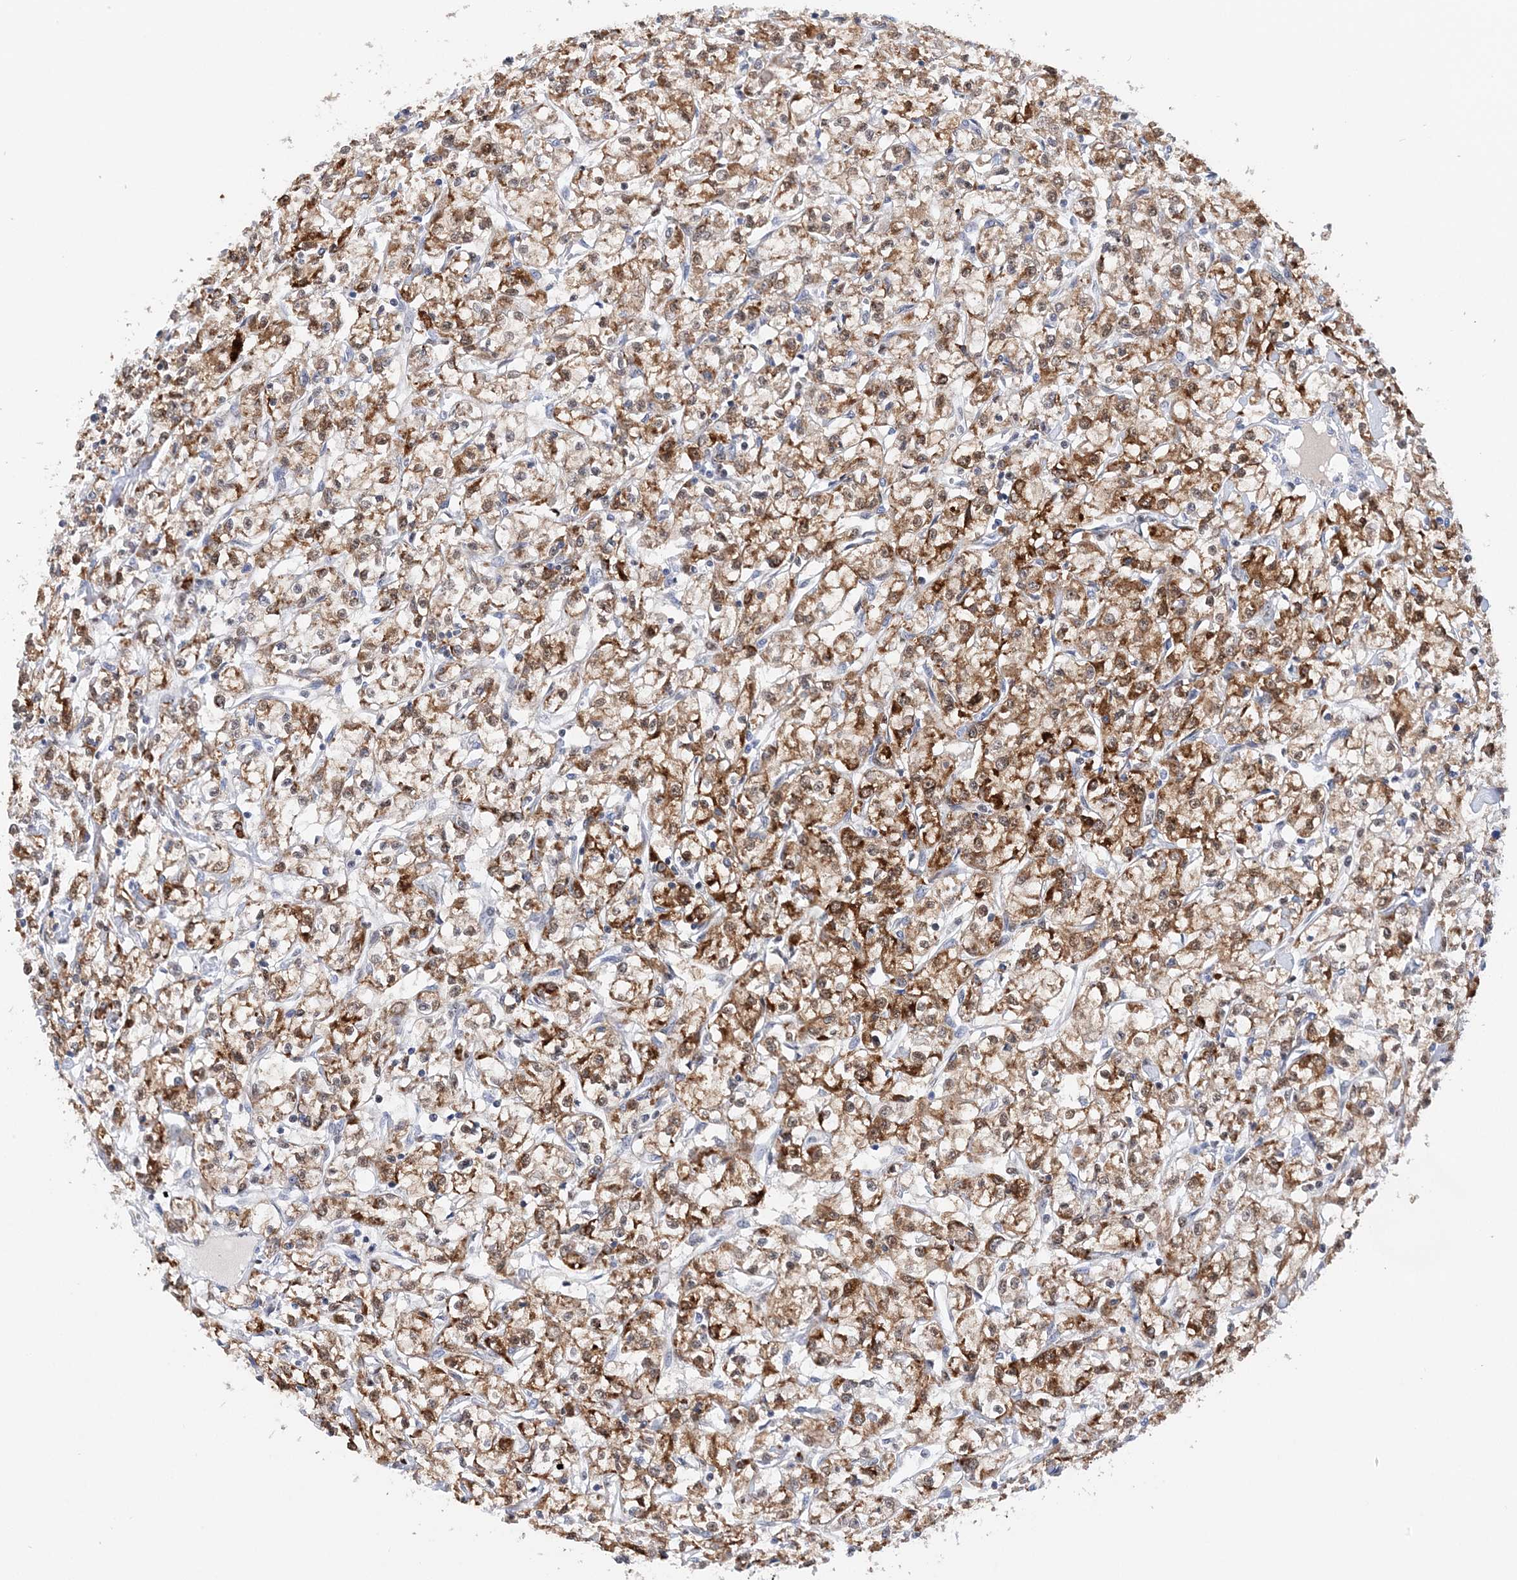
{"staining": {"intensity": "moderate", "quantity": ">75%", "location": "cytoplasmic/membranous"}, "tissue": "renal cancer", "cell_type": "Tumor cells", "image_type": "cancer", "snomed": [{"axis": "morphology", "description": "Adenocarcinoma, NOS"}, {"axis": "topography", "description": "Kidney"}], "caption": "This micrograph shows IHC staining of renal adenocarcinoma, with medium moderate cytoplasmic/membranous expression in approximately >75% of tumor cells.", "gene": "NIT2", "patient": {"sex": "female", "age": 59}}